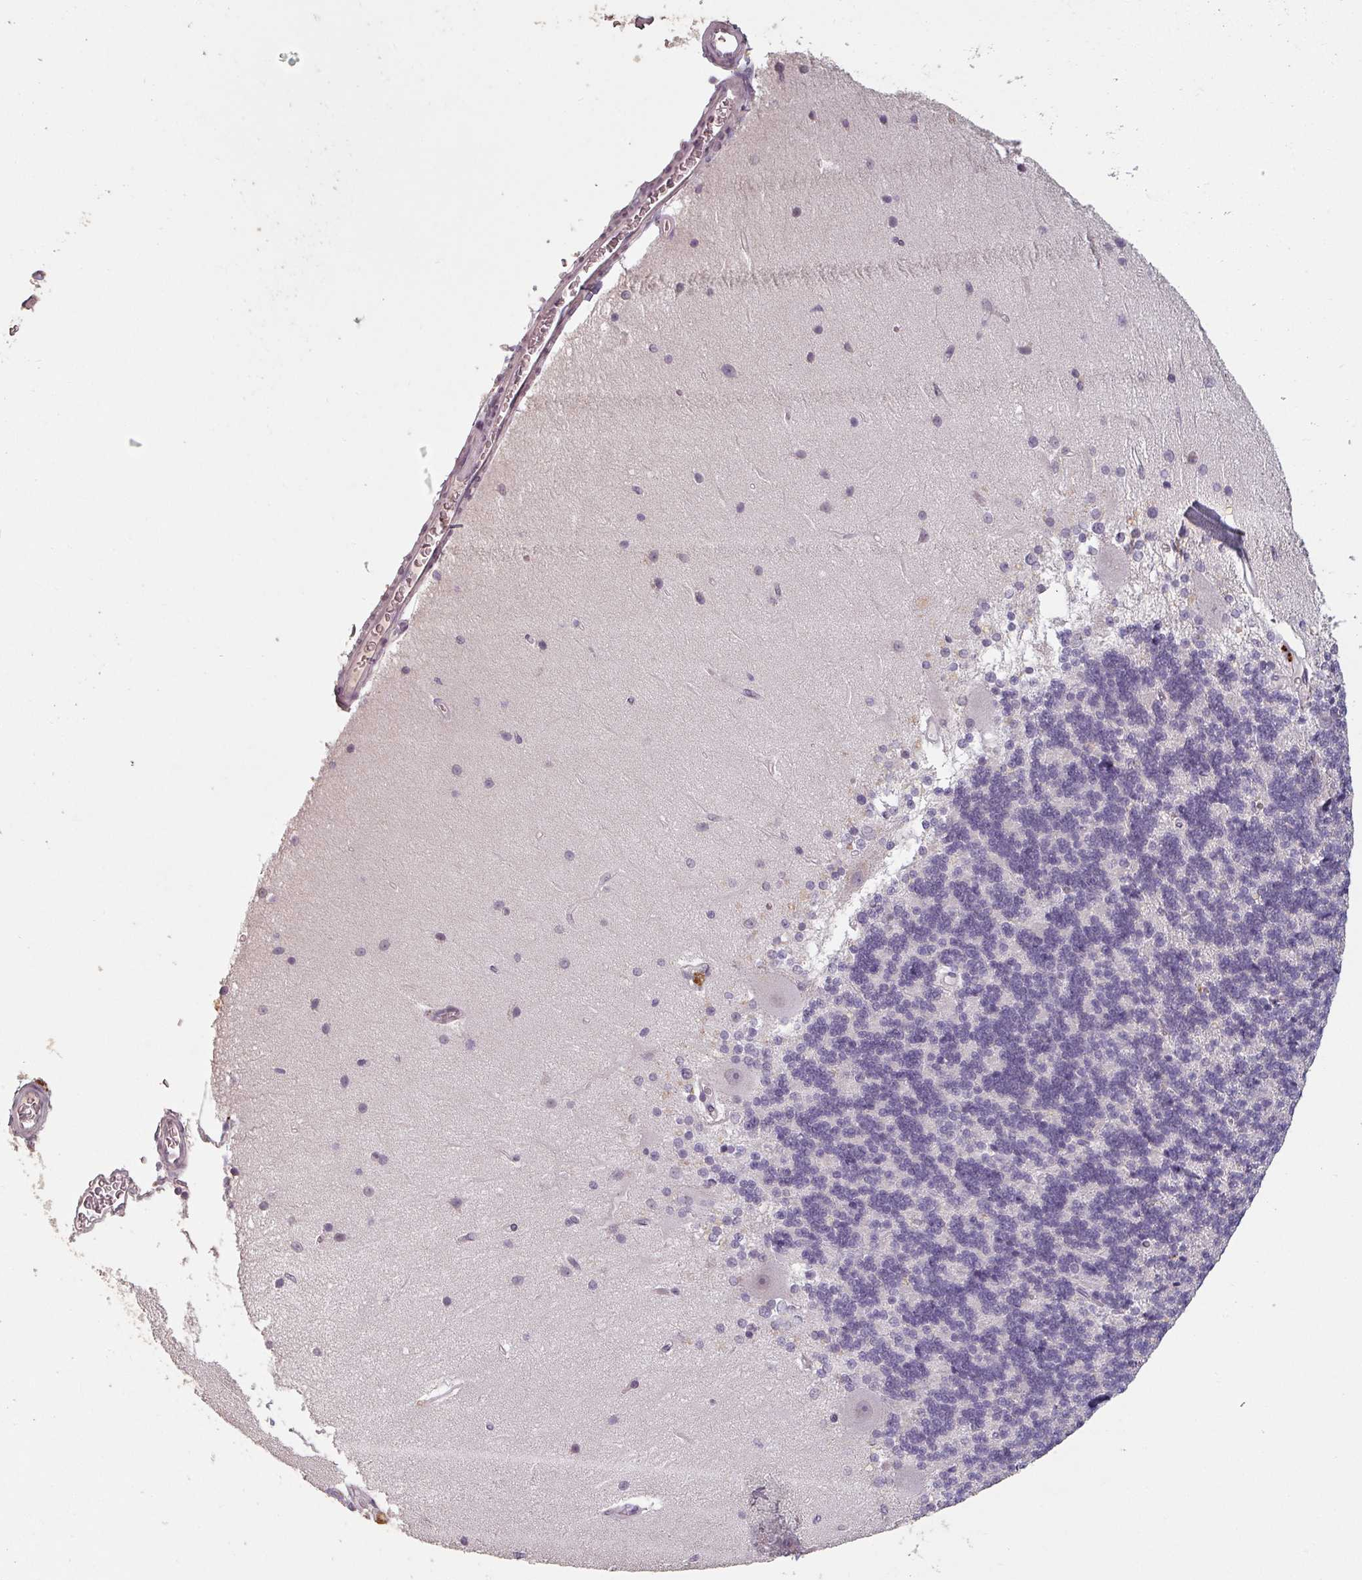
{"staining": {"intensity": "negative", "quantity": "none", "location": "none"}, "tissue": "cerebellum", "cell_type": "Cells in granular layer", "image_type": "normal", "snomed": [{"axis": "morphology", "description": "Normal tissue, NOS"}, {"axis": "topography", "description": "Cerebellum"}], "caption": "Immunohistochemical staining of benign cerebellum reveals no significant expression in cells in granular layer. The staining was performed using DAB to visualize the protein expression in brown, while the nuclei were stained in blue with hematoxylin (Magnification: 20x).", "gene": "LYPLA1", "patient": {"sex": "female", "age": 54}}